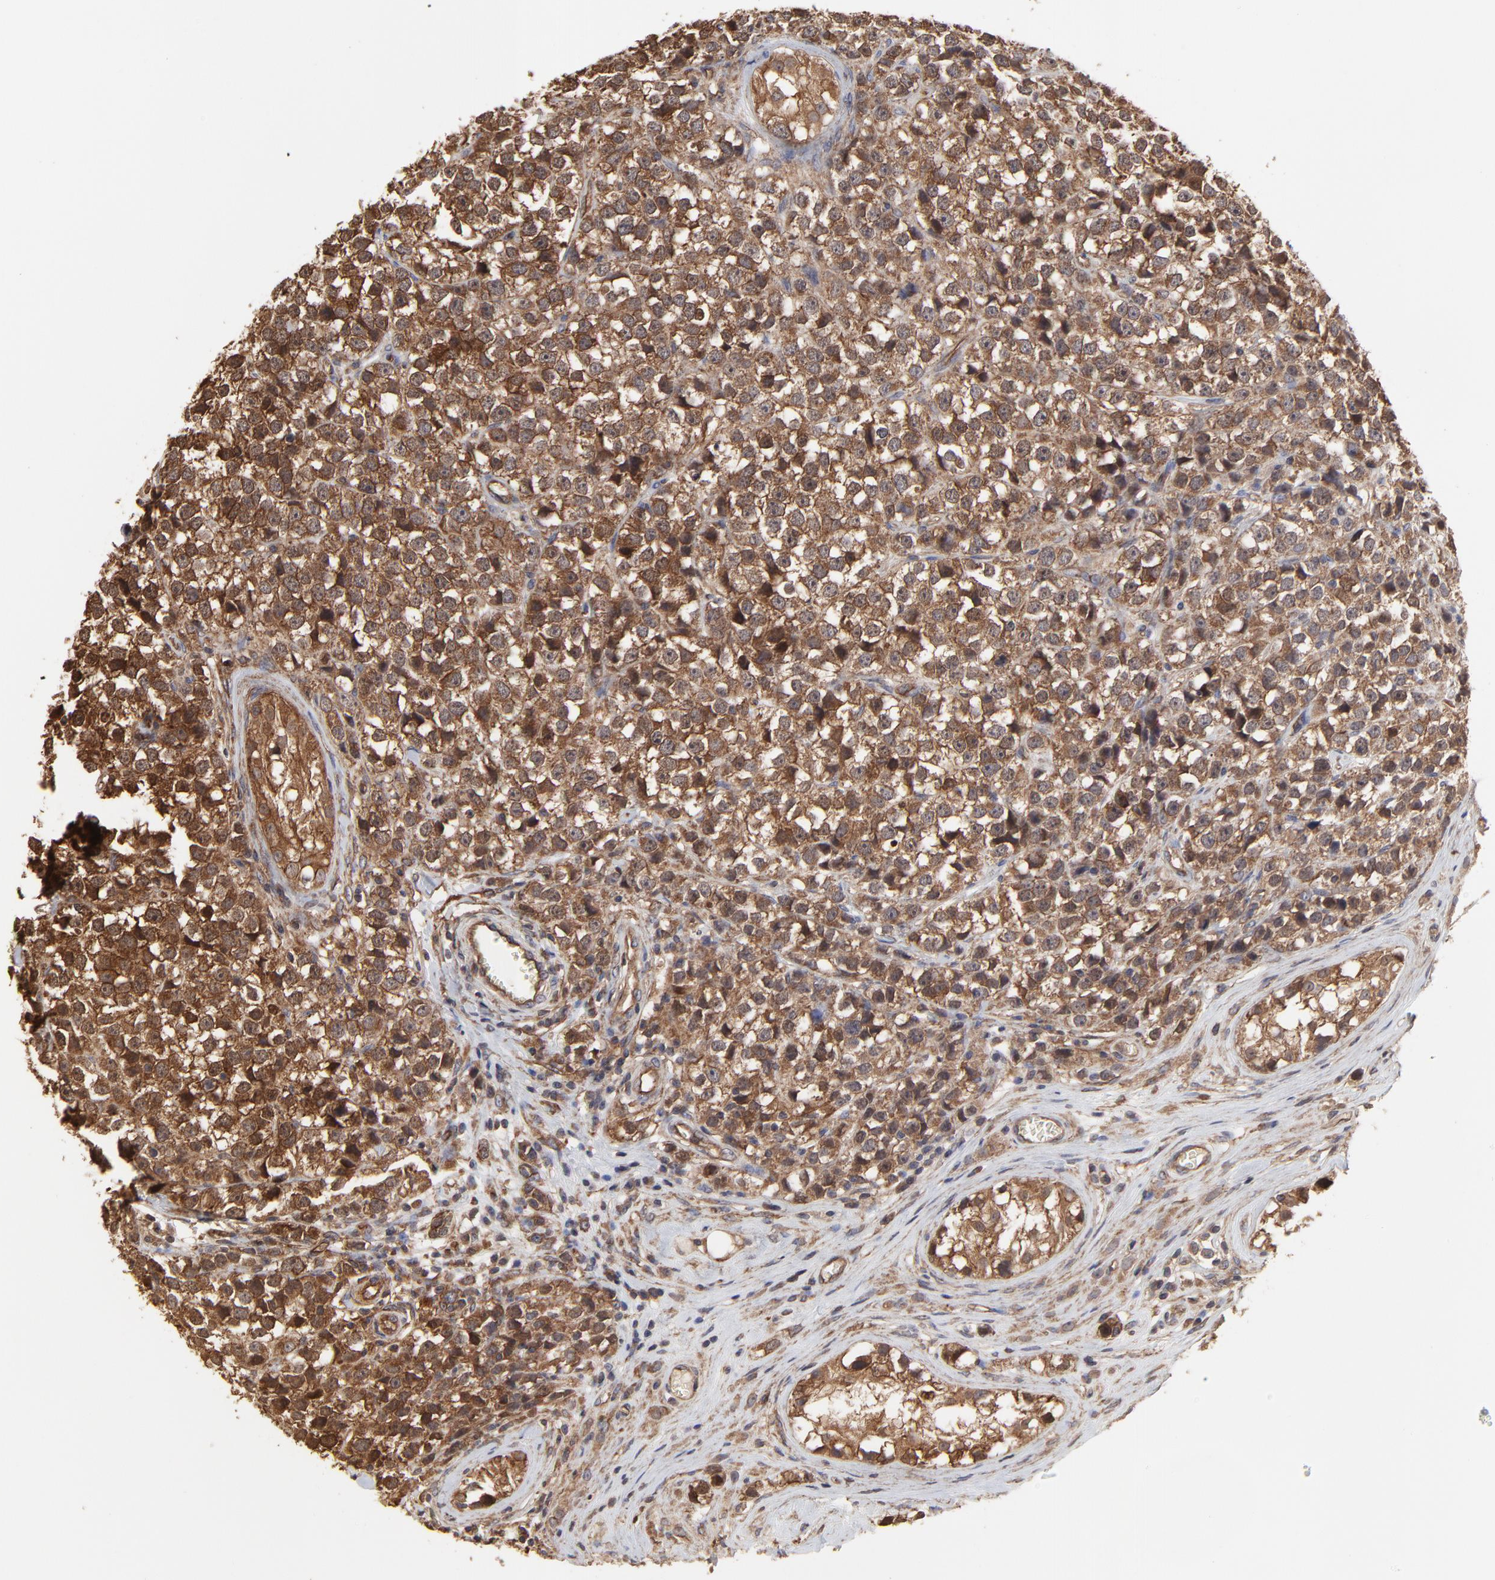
{"staining": {"intensity": "strong", "quantity": ">75%", "location": "cytoplasmic/membranous"}, "tissue": "testis cancer", "cell_type": "Tumor cells", "image_type": "cancer", "snomed": [{"axis": "morphology", "description": "Seminoma, NOS"}, {"axis": "topography", "description": "Testis"}], "caption": "Immunohistochemistry (IHC) staining of seminoma (testis), which reveals high levels of strong cytoplasmic/membranous expression in about >75% of tumor cells indicating strong cytoplasmic/membranous protein expression. The staining was performed using DAB (brown) for protein detection and nuclei were counterstained in hematoxylin (blue).", "gene": "ARMT1", "patient": {"sex": "male", "age": 25}}